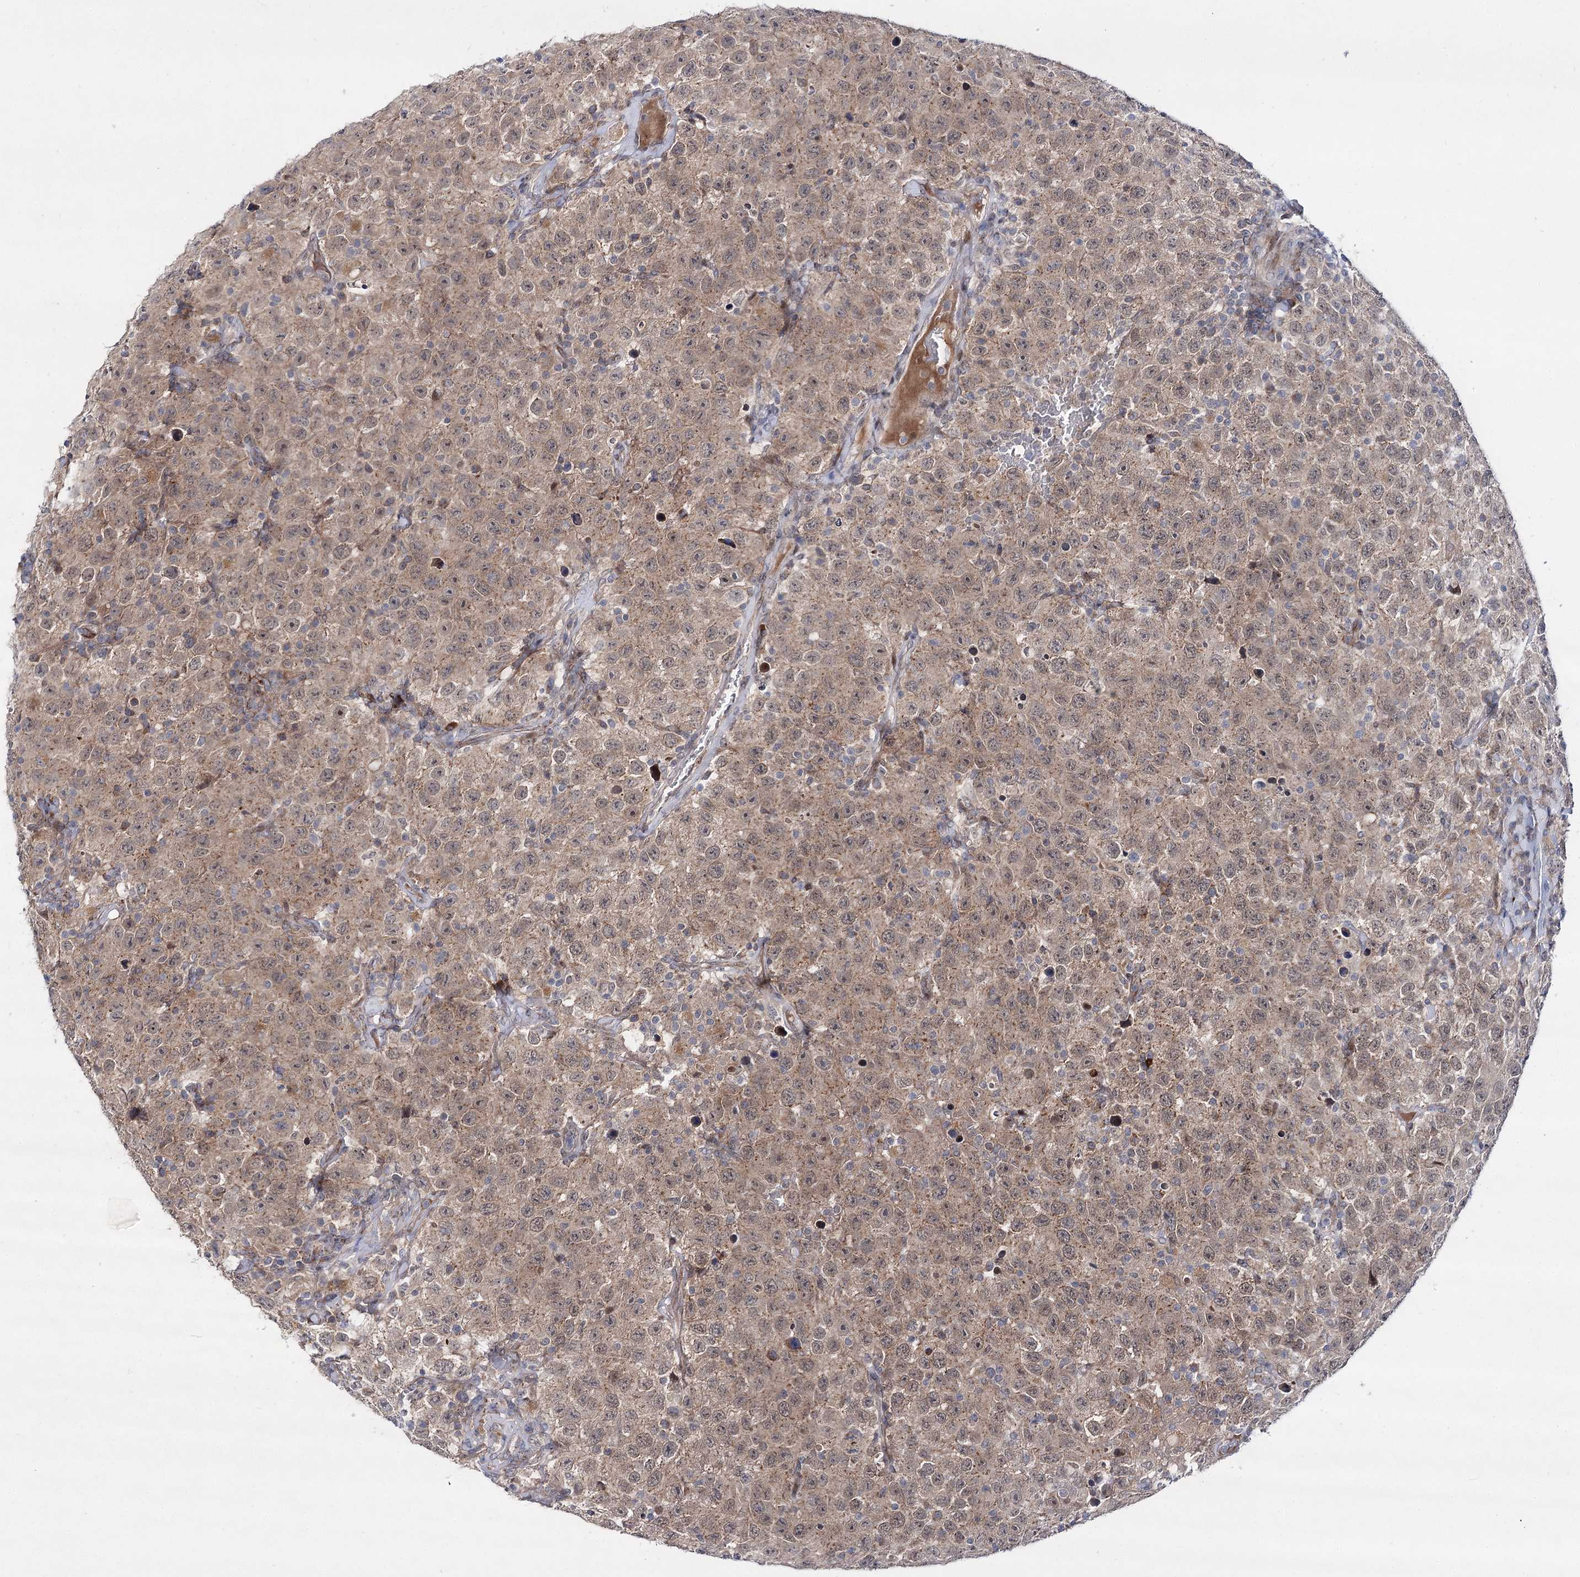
{"staining": {"intensity": "moderate", "quantity": ">75%", "location": "cytoplasmic/membranous"}, "tissue": "testis cancer", "cell_type": "Tumor cells", "image_type": "cancer", "snomed": [{"axis": "morphology", "description": "Seminoma, NOS"}, {"axis": "topography", "description": "Testis"}], "caption": "This is a histology image of immunohistochemistry staining of testis seminoma, which shows moderate staining in the cytoplasmic/membranous of tumor cells.", "gene": "ARHGAP32", "patient": {"sex": "male", "age": 41}}